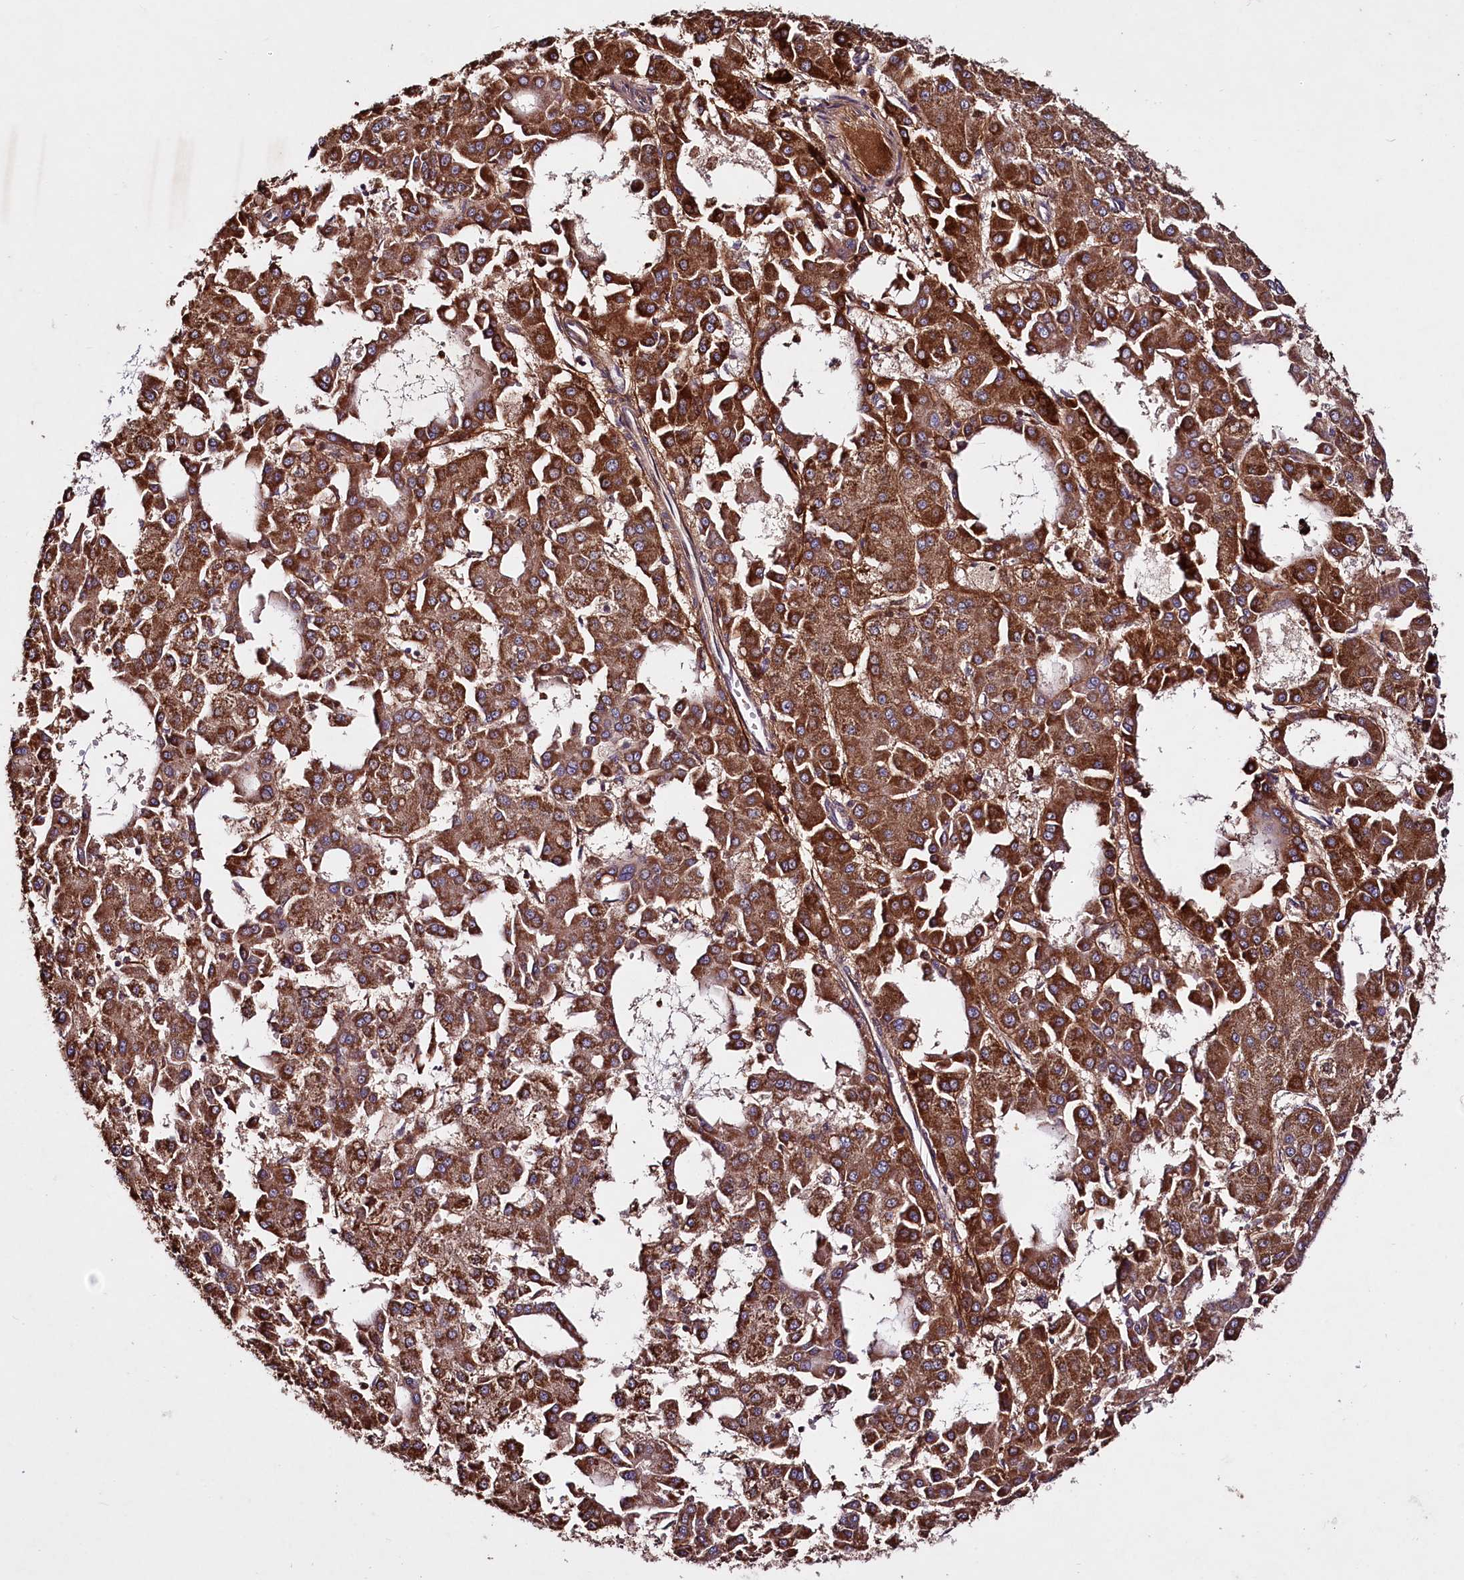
{"staining": {"intensity": "strong", "quantity": ">75%", "location": "cytoplasmic/membranous"}, "tissue": "liver cancer", "cell_type": "Tumor cells", "image_type": "cancer", "snomed": [{"axis": "morphology", "description": "Carcinoma, Hepatocellular, NOS"}, {"axis": "topography", "description": "Liver"}], "caption": "Strong cytoplasmic/membranous positivity is seen in approximately >75% of tumor cells in hepatocellular carcinoma (liver).", "gene": "TNPO3", "patient": {"sex": "male", "age": 47}}